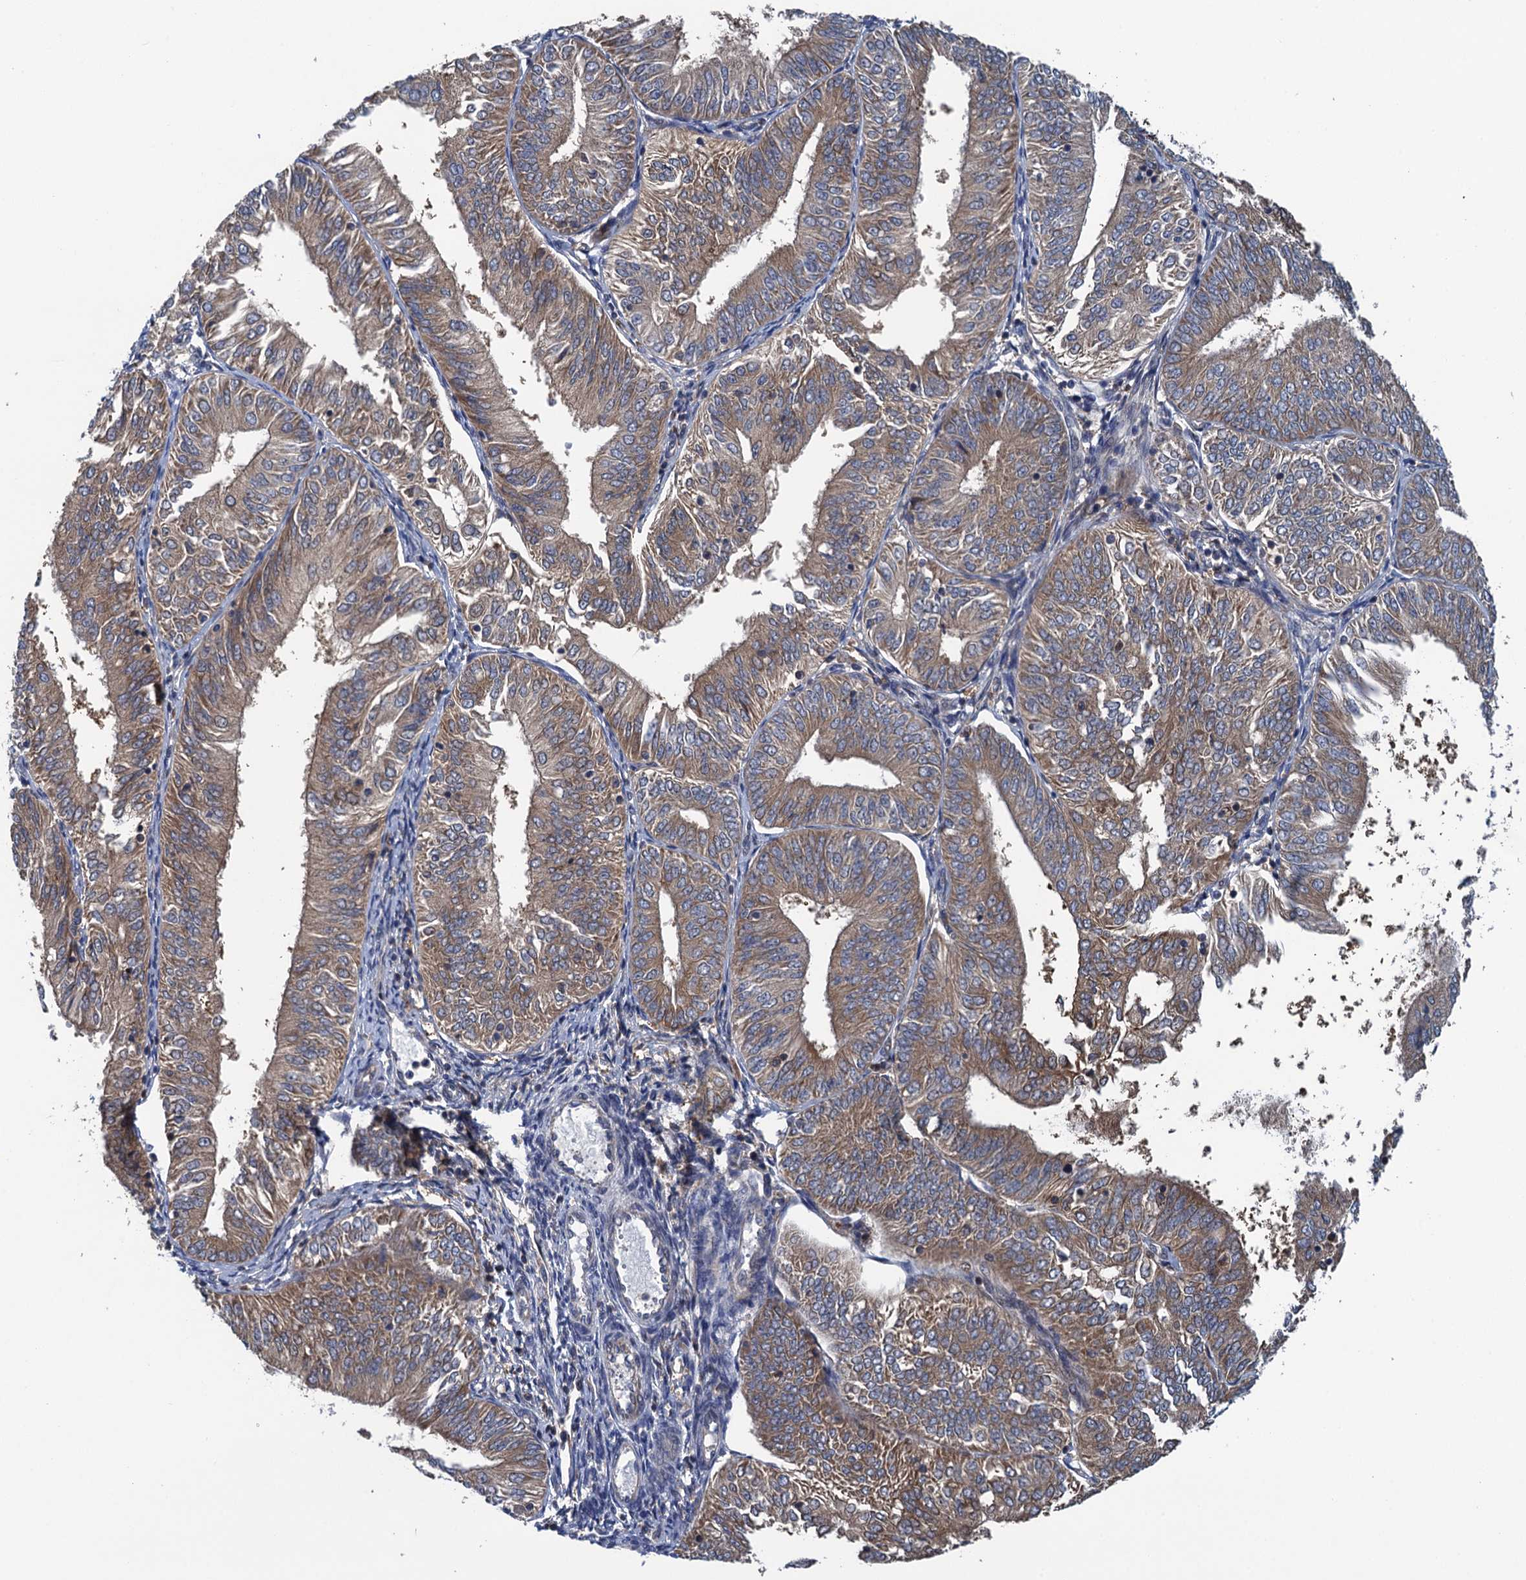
{"staining": {"intensity": "moderate", "quantity": ">75%", "location": "cytoplasmic/membranous"}, "tissue": "endometrial cancer", "cell_type": "Tumor cells", "image_type": "cancer", "snomed": [{"axis": "morphology", "description": "Adenocarcinoma, NOS"}, {"axis": "topography", "description": "Endometrium"}], "caption": "Endometrial adenocarcinoma was stained to show a protein in brown. There is medium levels of moderate cytoplasmic/membranous positivity in about >75% of tumor cells.", "gene": "CNTN5", "patient": {"sex": "female", "age": 58}}